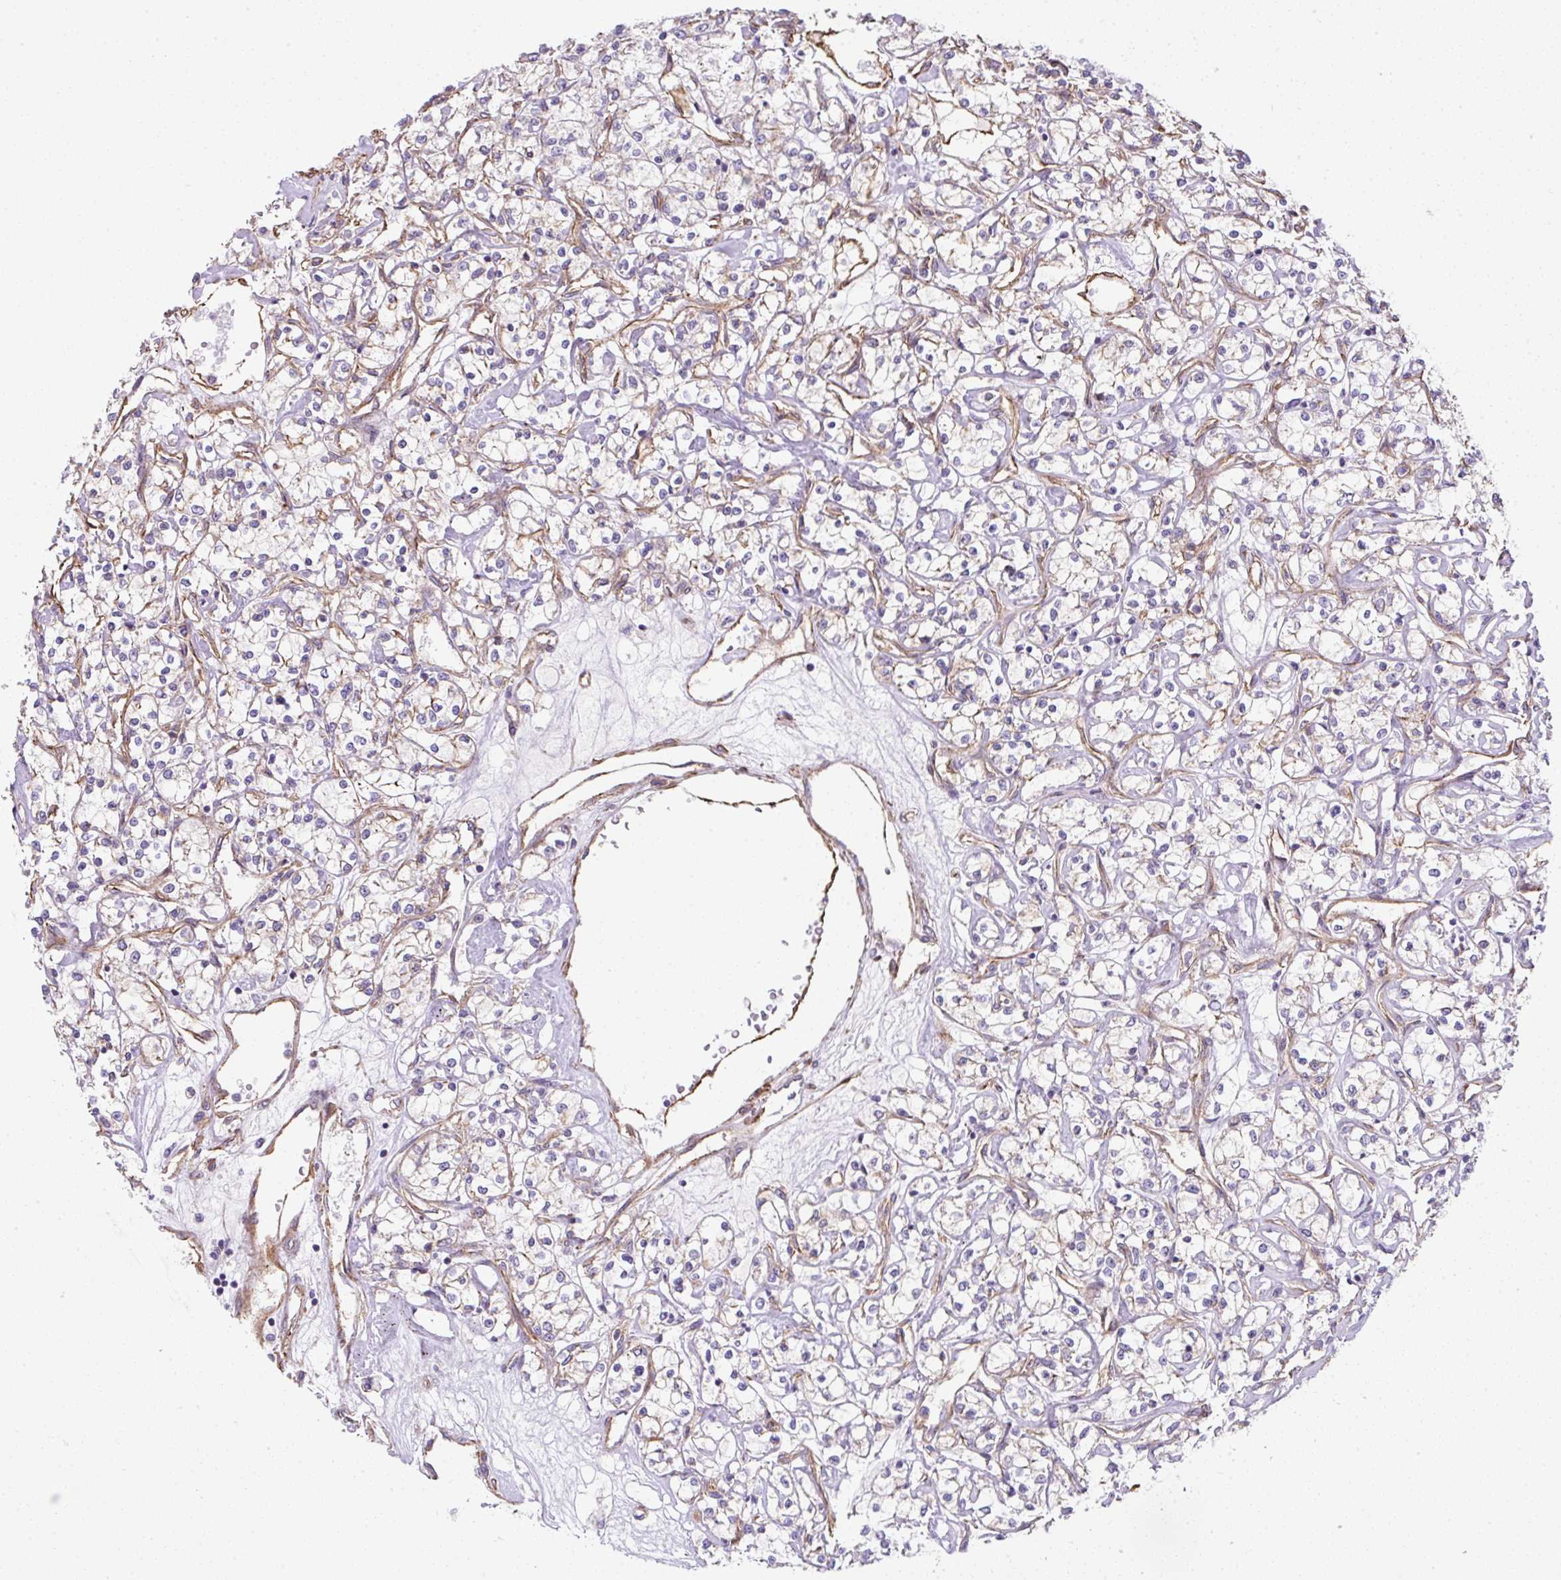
{"staining": {"intensity": "weak", "quantity": "25%-75%", "location": "cytoplasmic/membranous"}, "tissue": "renal cancer", "cell_type": "Tumor cells", "image_type": "cancer", "snomed": [{"axis": "morphology", "description": "Adenocarcinoma, NOS"}, {"axis": "topography", "description": "Kidney"}], "caption": "Adenocarcinoma (renal) stained with DAB IHC demonstrates low levels of weak cytoplasmic/membranous expression in about 25%-75% of tumor cells.", "gene": "ANKUB1", "patient": {"sex": "female", "age": 59}}